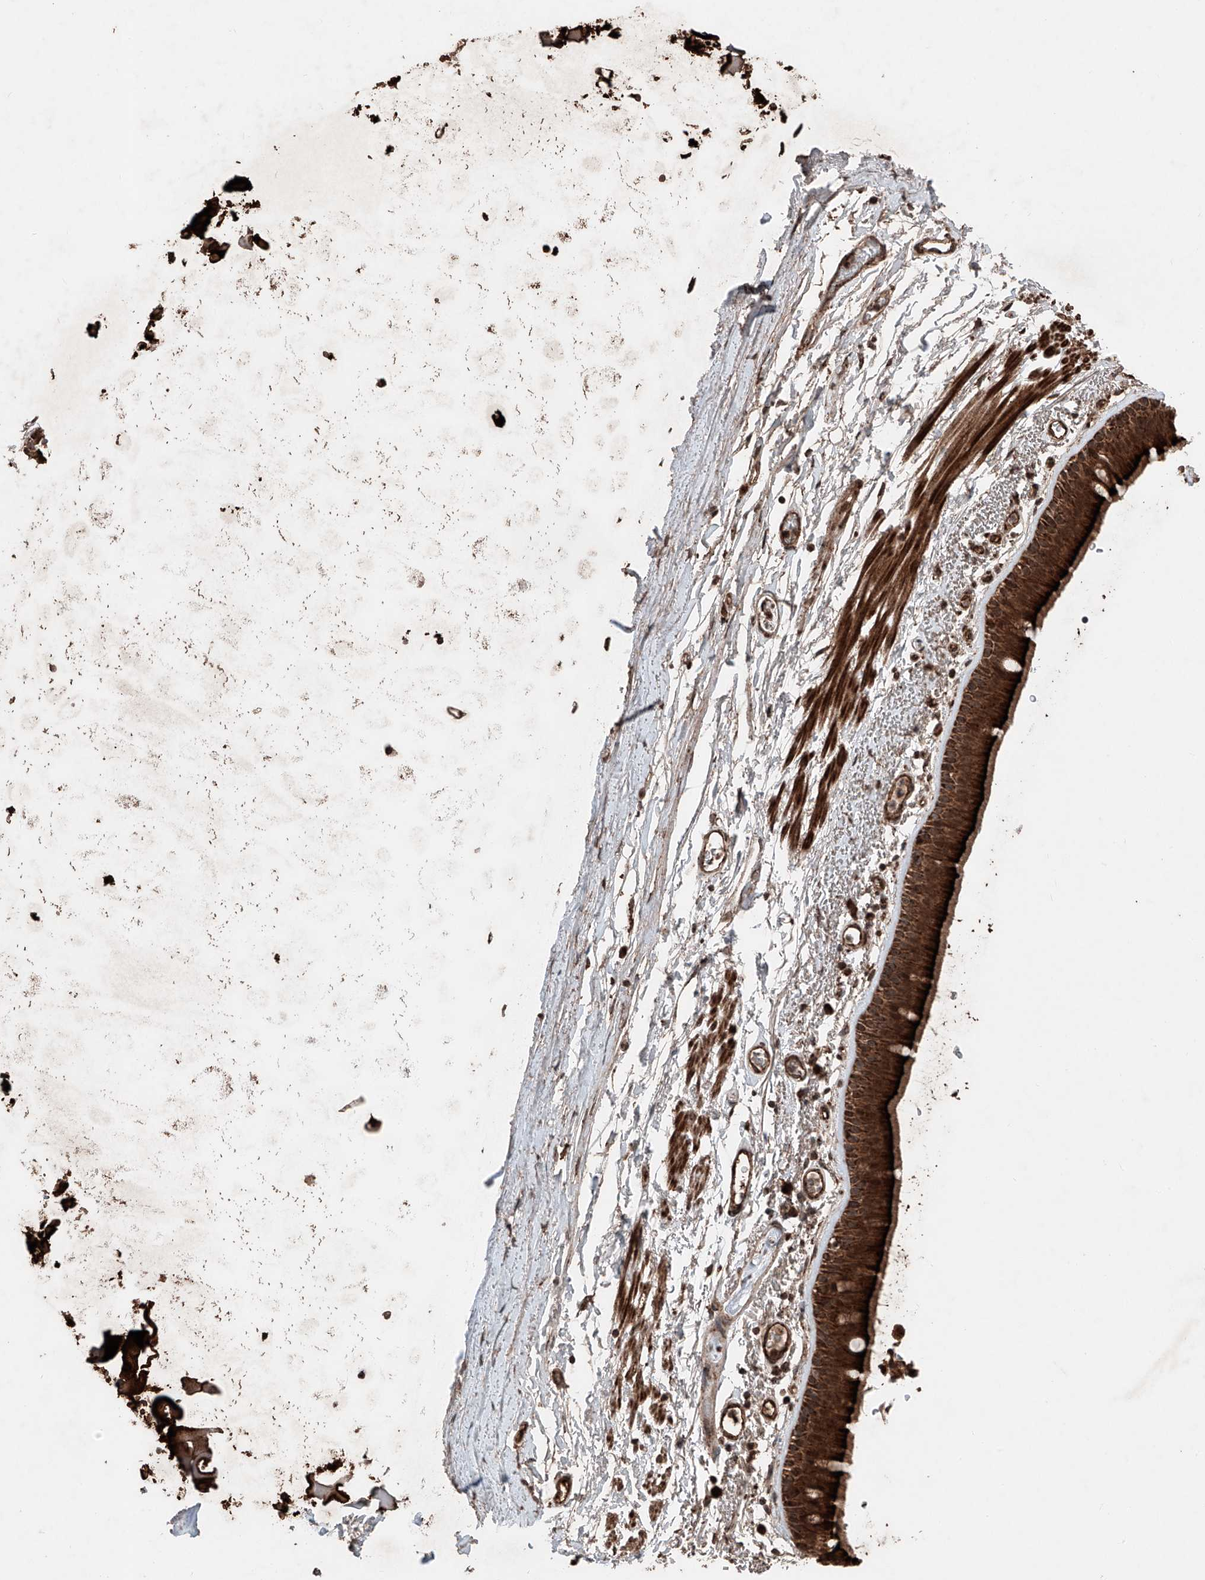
{"staining": {"intensity": "strong", "quantity": ">75%", "location": "cytoplasmic/membranous,nuclear"}, "tissue": "bronchus", "cell_type": "Respiratory epithelial cells", "image_type": "normal", "snomed": [{"axis": "morphology", "description": "Normal tissue, NOS"}, {"axis": "topography", "description": "Lymph node"}, {"axis": "topography", "description": "Bronchus"}], "caption": "A brown stain shows strong cytoplasmic/membranous,nuclear staining of a protein in respiratory epithelial cells of unremarkable human bronchus. The staining is performed using DAB (3,3'-diaminobenzidine) brown chromogen to label protein expression. The nuclei are counter-stained blue using hematoxylin.", "gene": "ZSCAN29", "patient": {"sex": "female", "age": 70}}